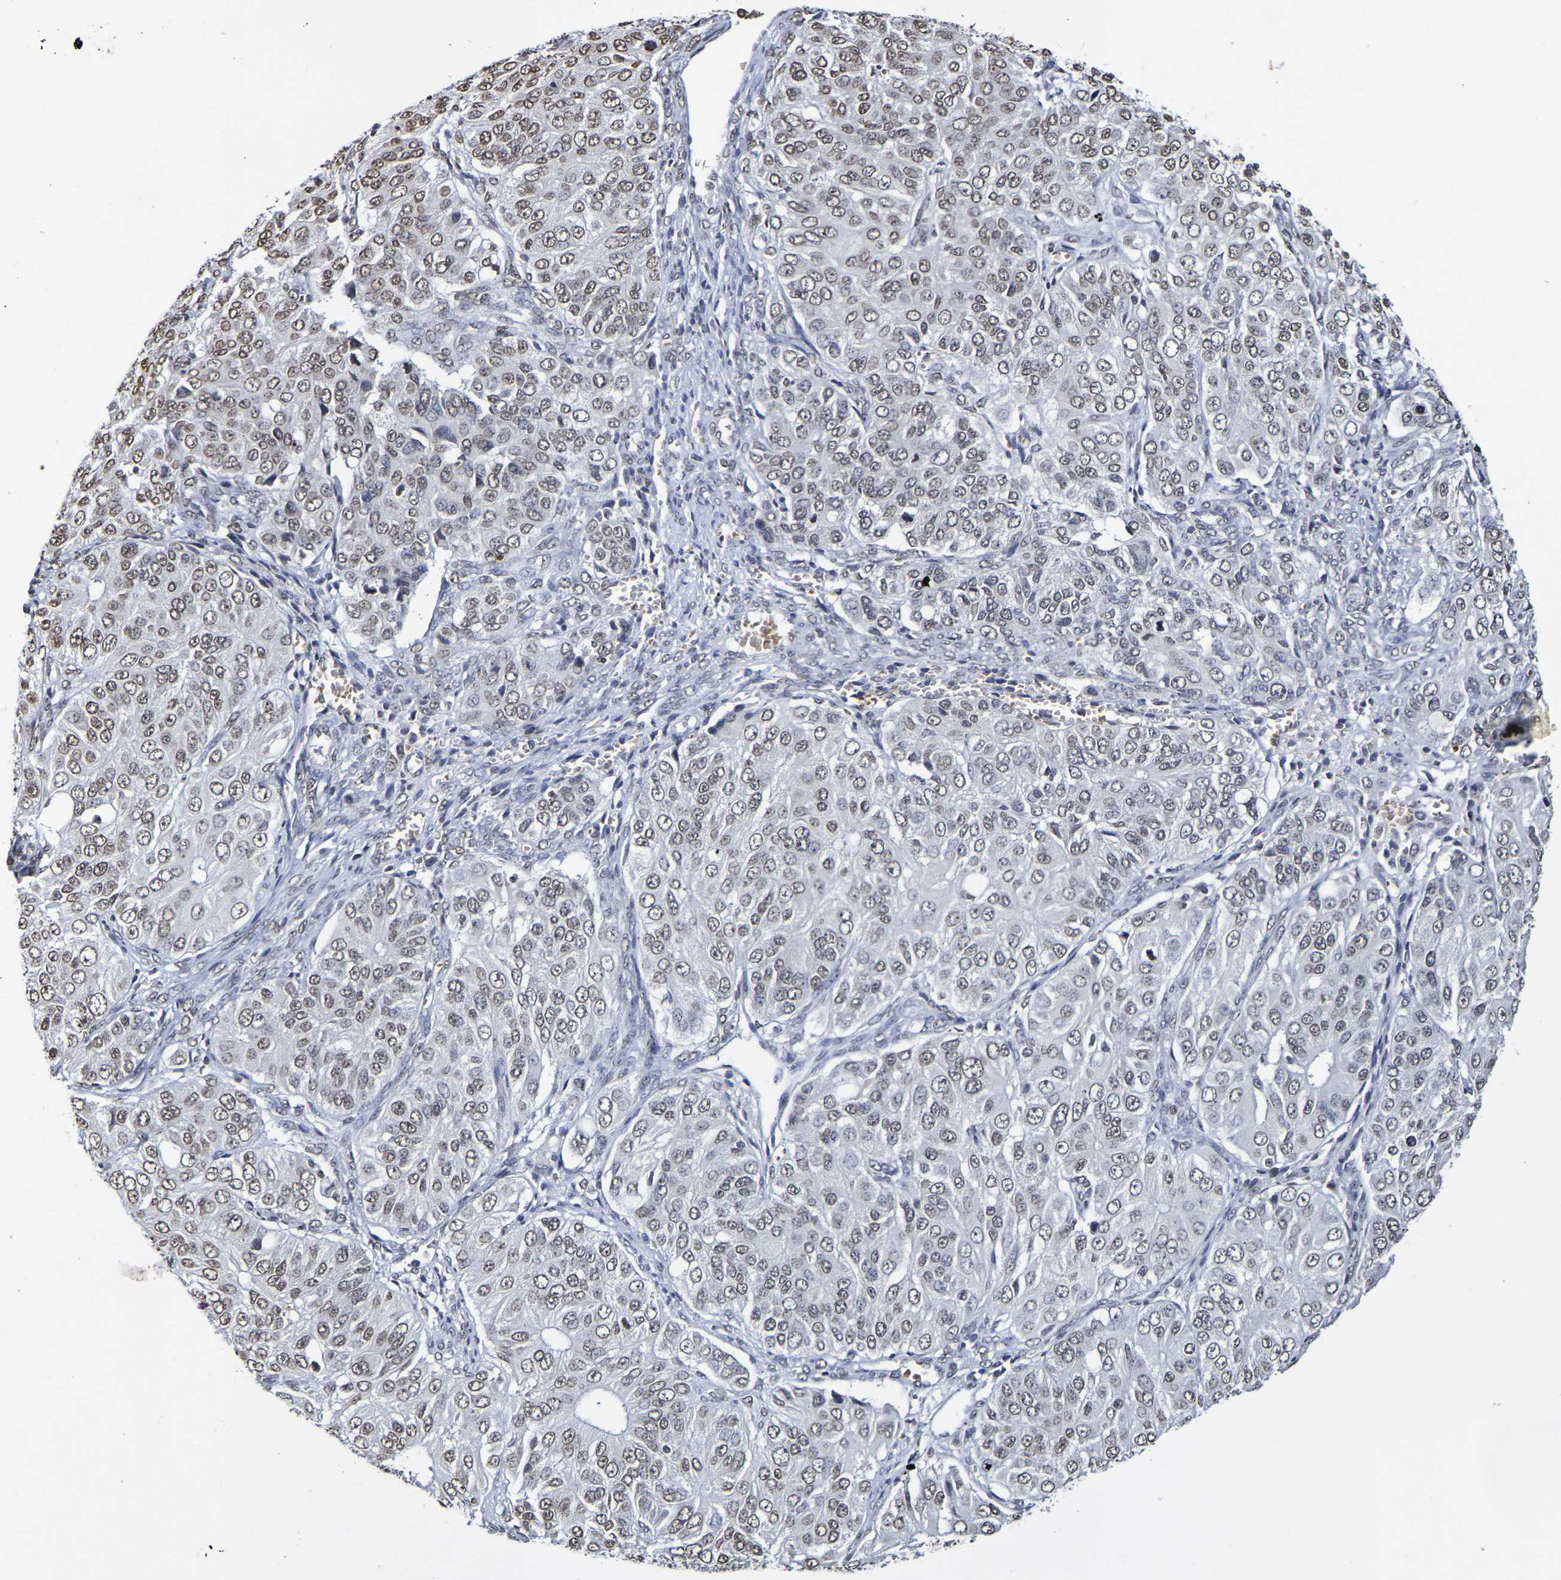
{"staining": {"intensity": "weak", "quantity": ">75%", "location": "nuclear"}, "tissue": "ovarian cancer", "cell_type": "Tumor cells", "image_type": "cancer", "snomed": [{"axis": "morphology", "description": "Carcinoma, endometroid"}, {"axis": "topography", "description": "Ovary"}], "caption": "This is an image of immunohistochemistry staining of endometroid carcinoma (ovarian), which shows weak positivity in the nuclear of tumor cells.", "gene": "ATF4", "patient": {"sex": "female", "age": 51}}